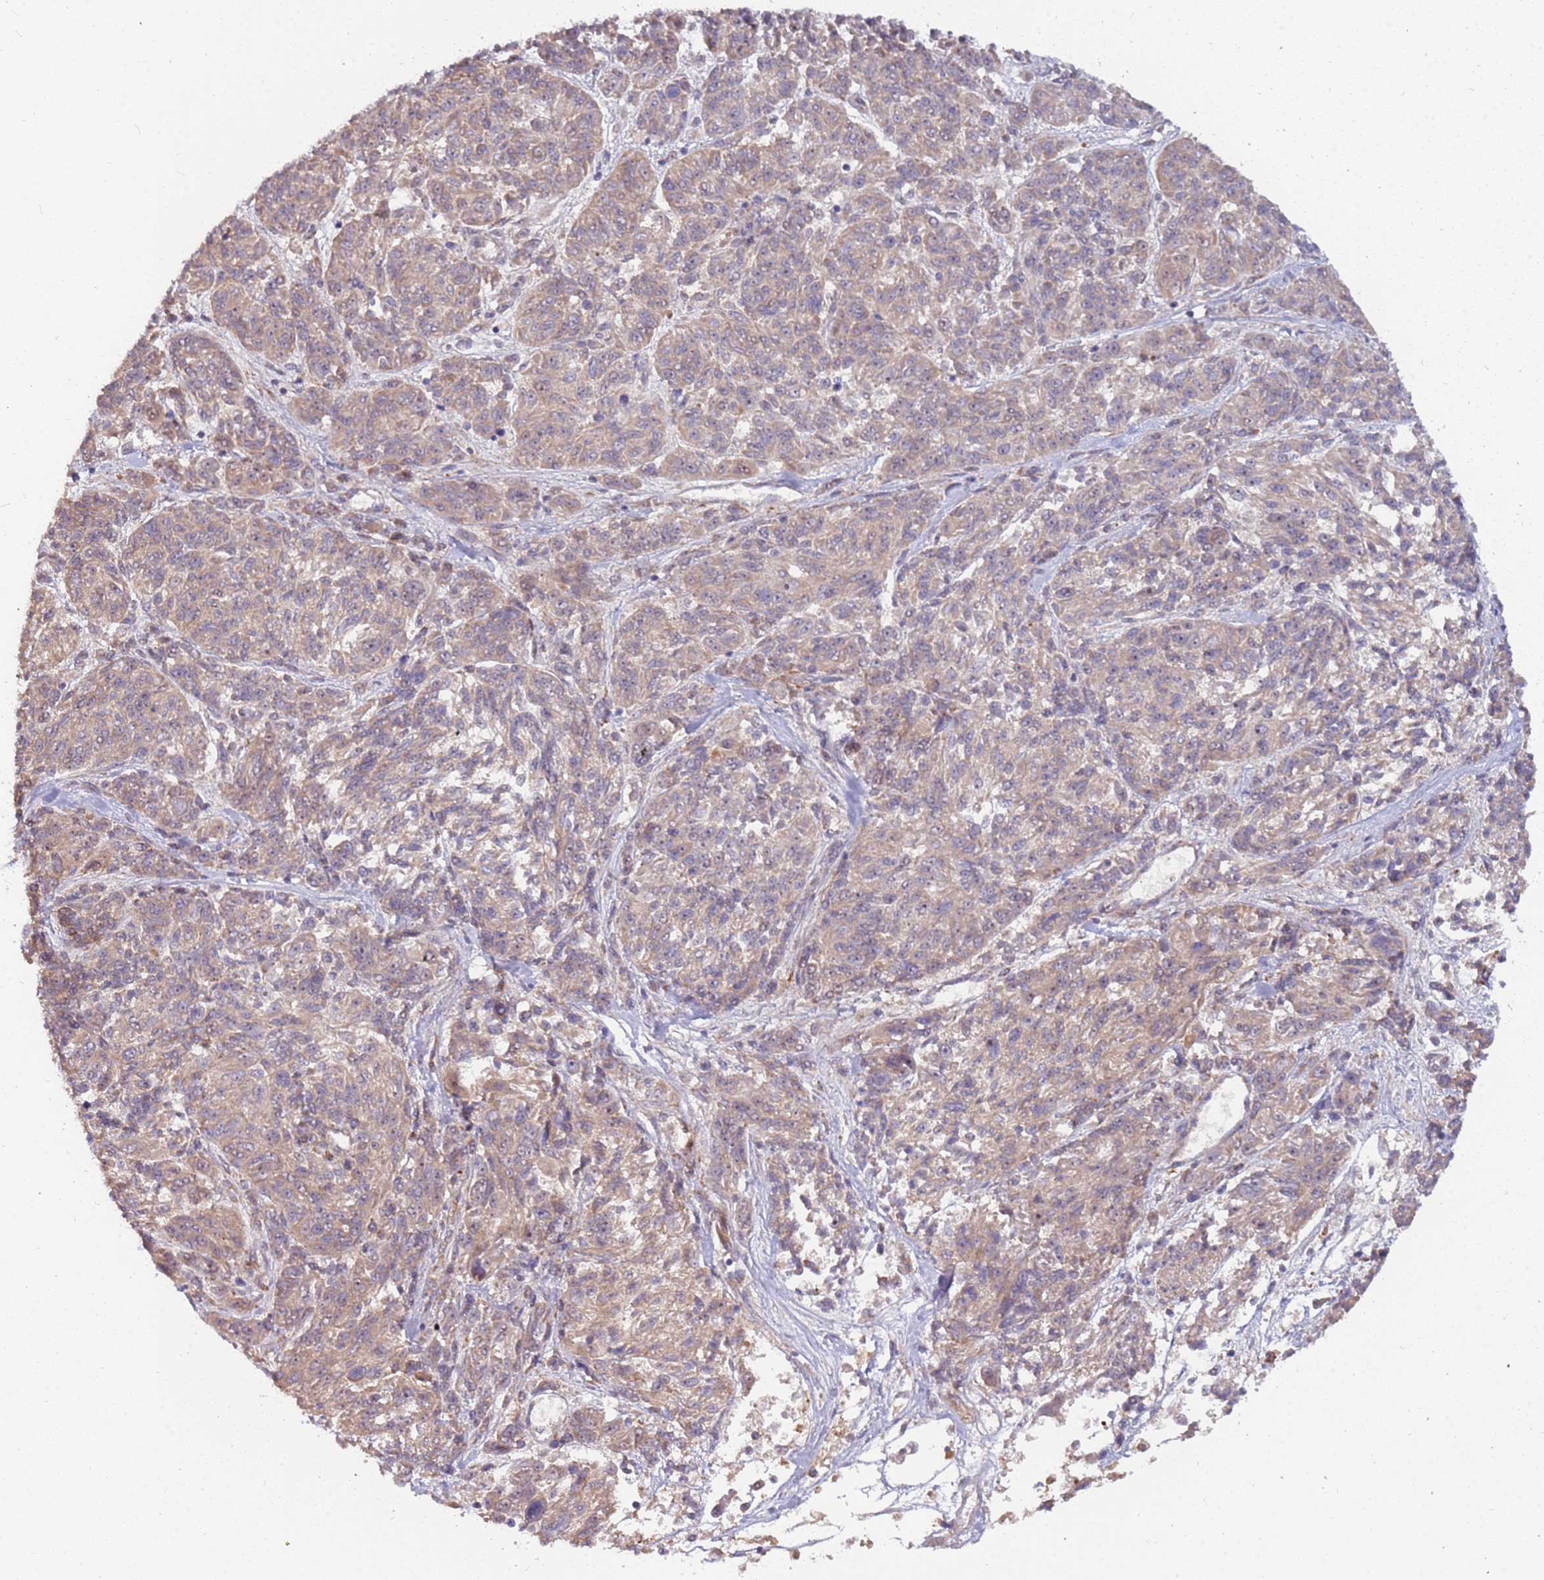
{"staining": {"intensity": "moderate", "quantity": ">75%", "location": "cytoplasmic/membranous"}, "tissue": "melanoma", "cell_type": "Tumor cells", "image_type": "cancer", "snomed": [{"axis": "morphology", "description": "Malignant melanoma, NOS"}, {"axis": "topography", "description": "Skin"}], "caption": "An immunohistochemistry (IHC) micrograph of neoplastic tissue is shown. Protein staining in brown shows moderate cytoplasmic/membranous positivity in malignant melanoma within tumor cells. (Stains: DAB (3,3'-diaminobenzidine) in brown, nuclei in blue, Microscopy: brightfield microscopy at high magnification).", "gene": "TRAPPC6B", "patient": {"sex": "male", "age": 53}}